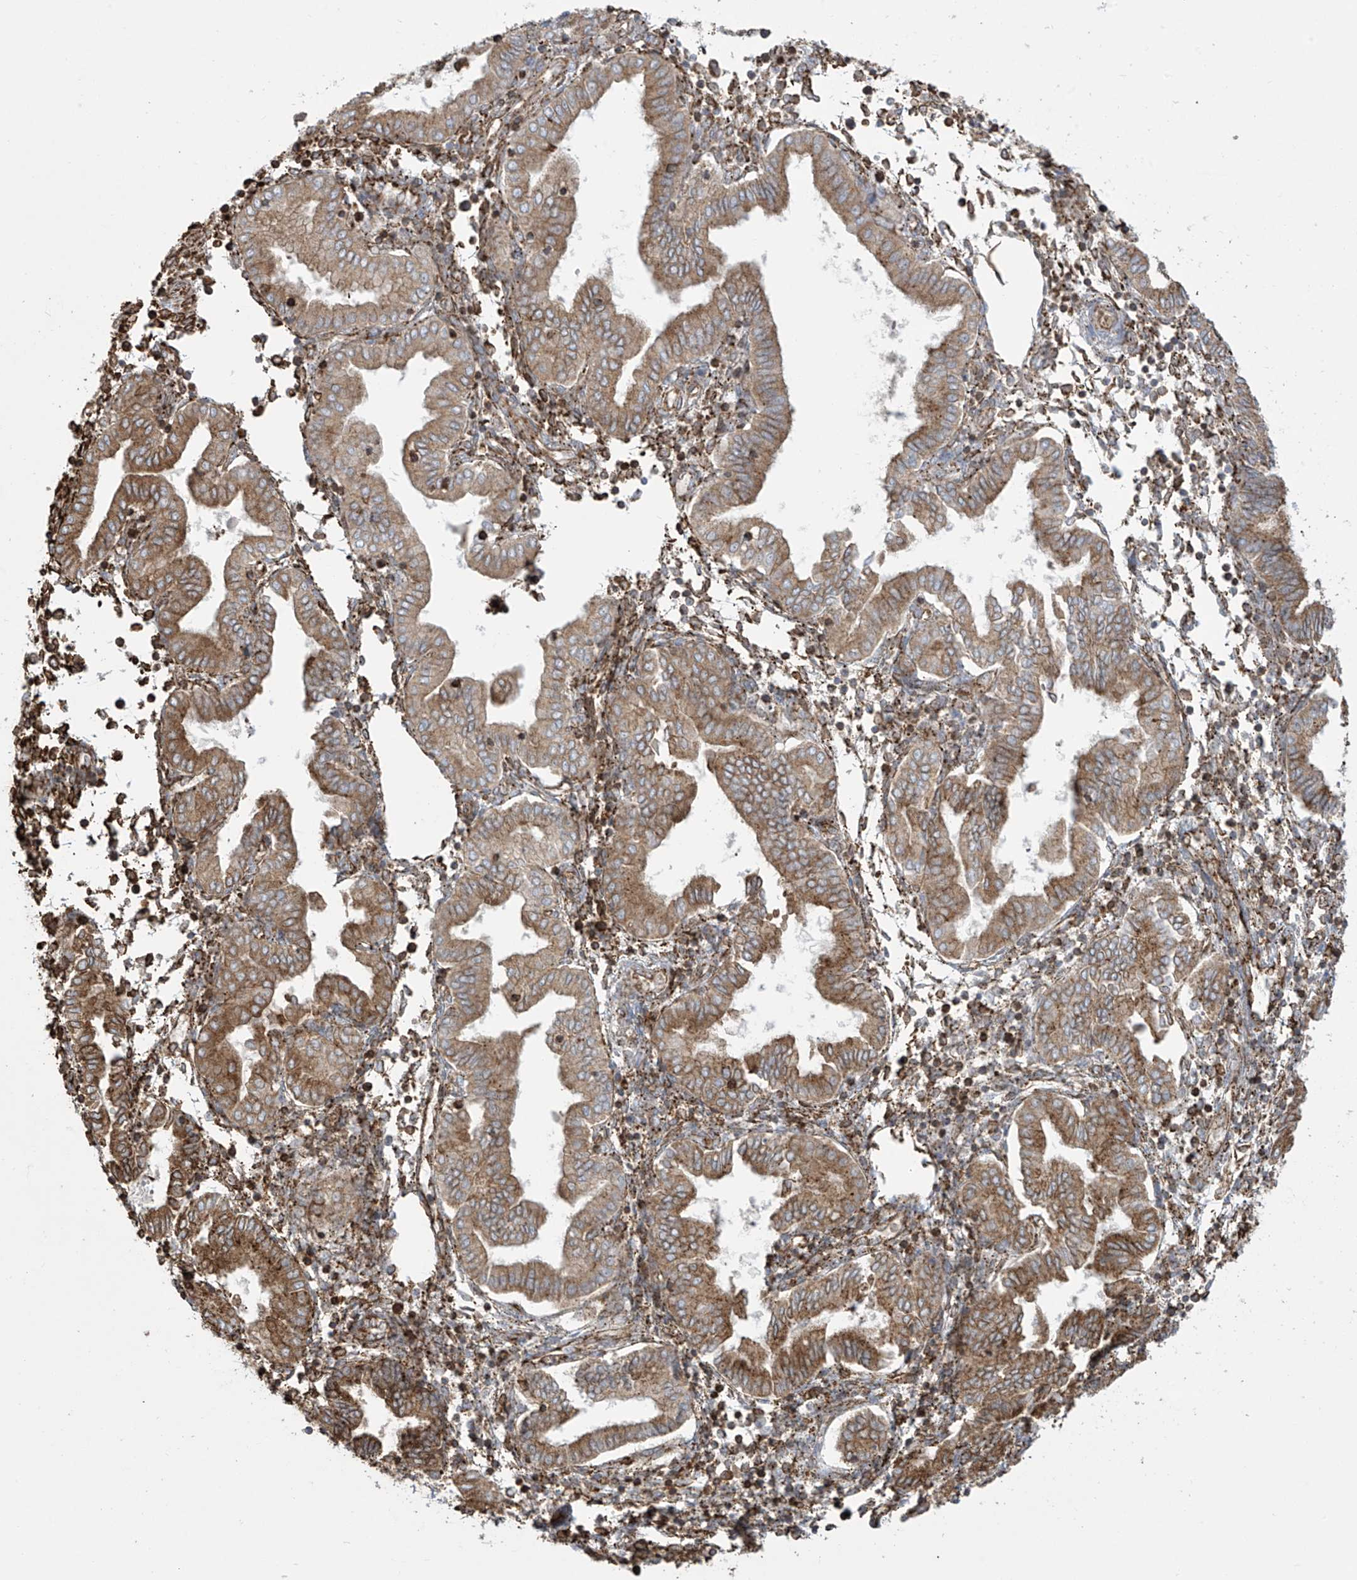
{"staining": {"intensity": "moderate", "quantity": ">75%", "location": "cytoplasmic/membranous"}, "tissue": "endometrium", "cell_type": "Cells in endometrial stroma", "image_type": "normal", "snomed": [{"axis": "morphology", "description": "Normal tissue, NOS"}, {"axis": "topography", "description": "Endometrium"}], "caption": "Immunohistochemistry (IHC) image of unremarkable endometrium: endometrium stained using immunohistochemistry (IHC) demonstrates medium levels of moderate protein expression localized specifically in the cytoplasmic/membranous of cells in endometrial stroma, appearing as a cytoplasmic/membranous brown color.", "gene": "MX1", "patient": {"sex": "female", "age": 53}}